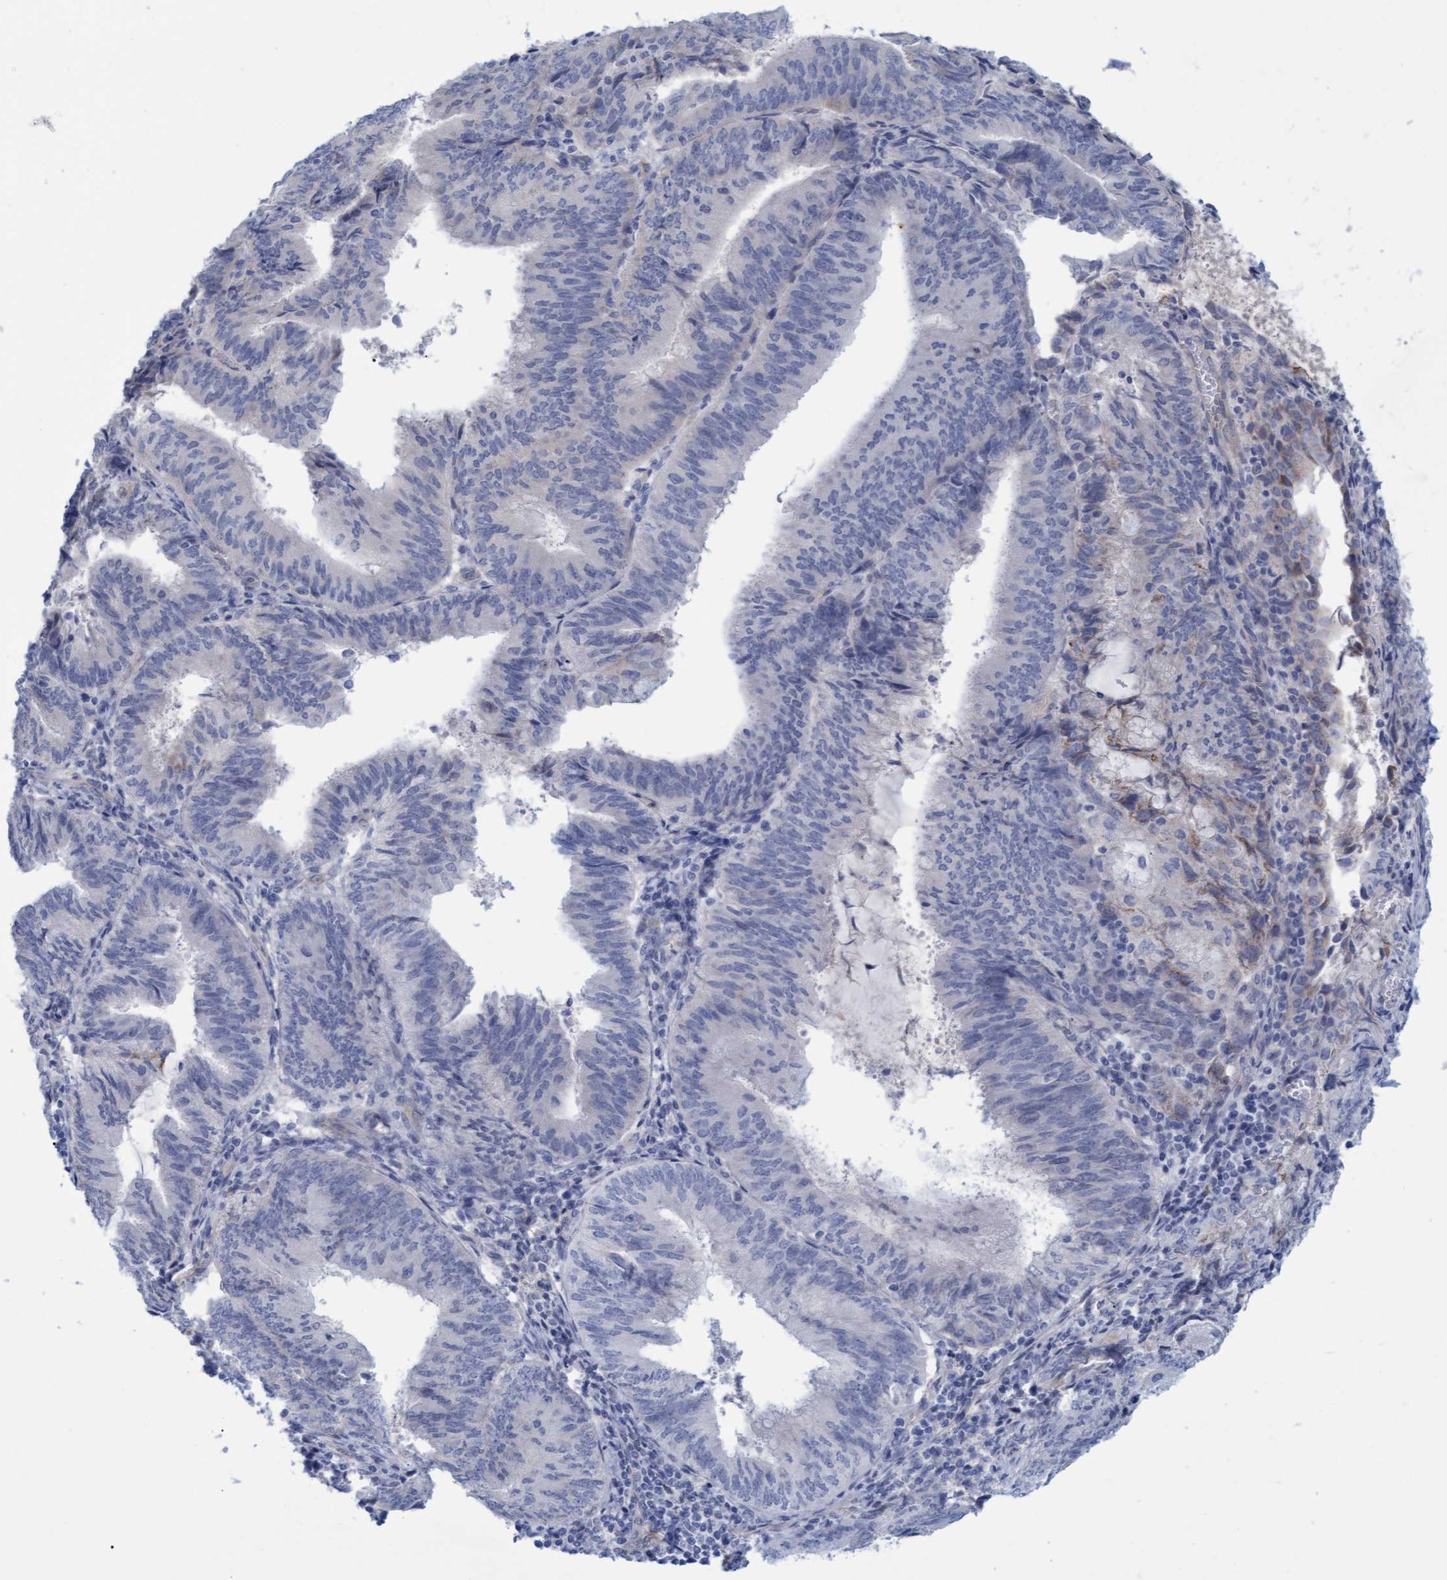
{"staining": {"intensity": "negative", "quantity": "none", "location": "none"}, "tissue": "endometrial cancer", "cell_type": "Tumor cells", "image_type": "cancer", "snomed": [{"axis": "morphology", "description": "Adenocarcinoma, NOS"}, {"axis": "topography", "description": "Endometrium"}], "caption": "Endometrial adenocarcinoma was stained to show a protein in brown. There is no significant positivity in tumor cells.", "gene": "STXBP1", "patient": {"sex": "female", "age": 81}}